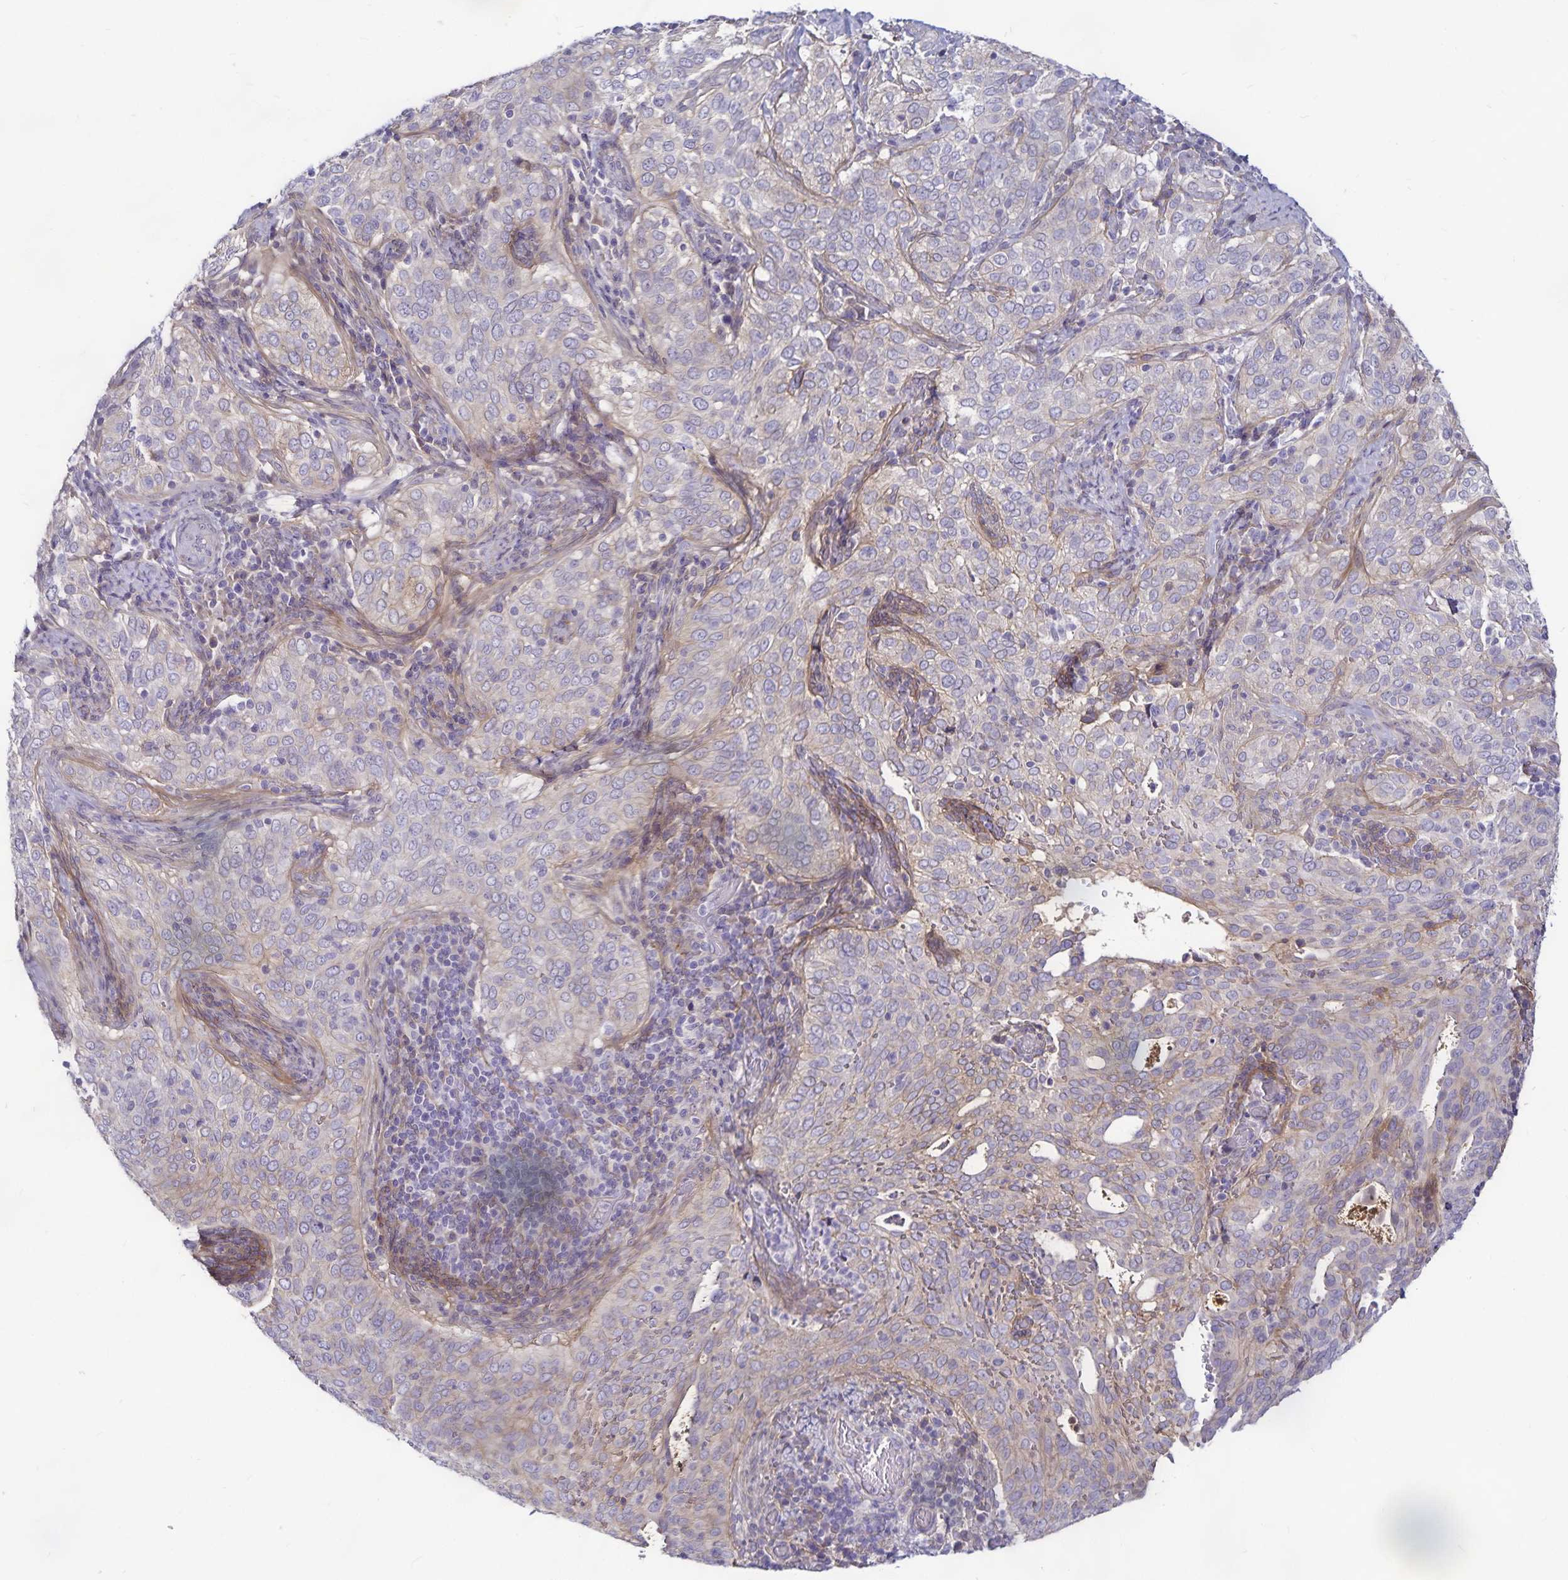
{"staining": {"intensity": "negative", "quantity": "none", "location": "none"}, "tissue": "cervical cancer", "cell_type": "Tumor cells", "image_type": "cancer", "snomed": [{"axis": "morphology", "description": "Squamous cell carcinoma, NOS"}, {"axis": "topography", "description": "Cervix"}], "caption": "A micrograph of human cervical cancer is negative for staining in tumor cells.", "gene": "GNG12", "patient": {"sex": "female", "age": 38}}